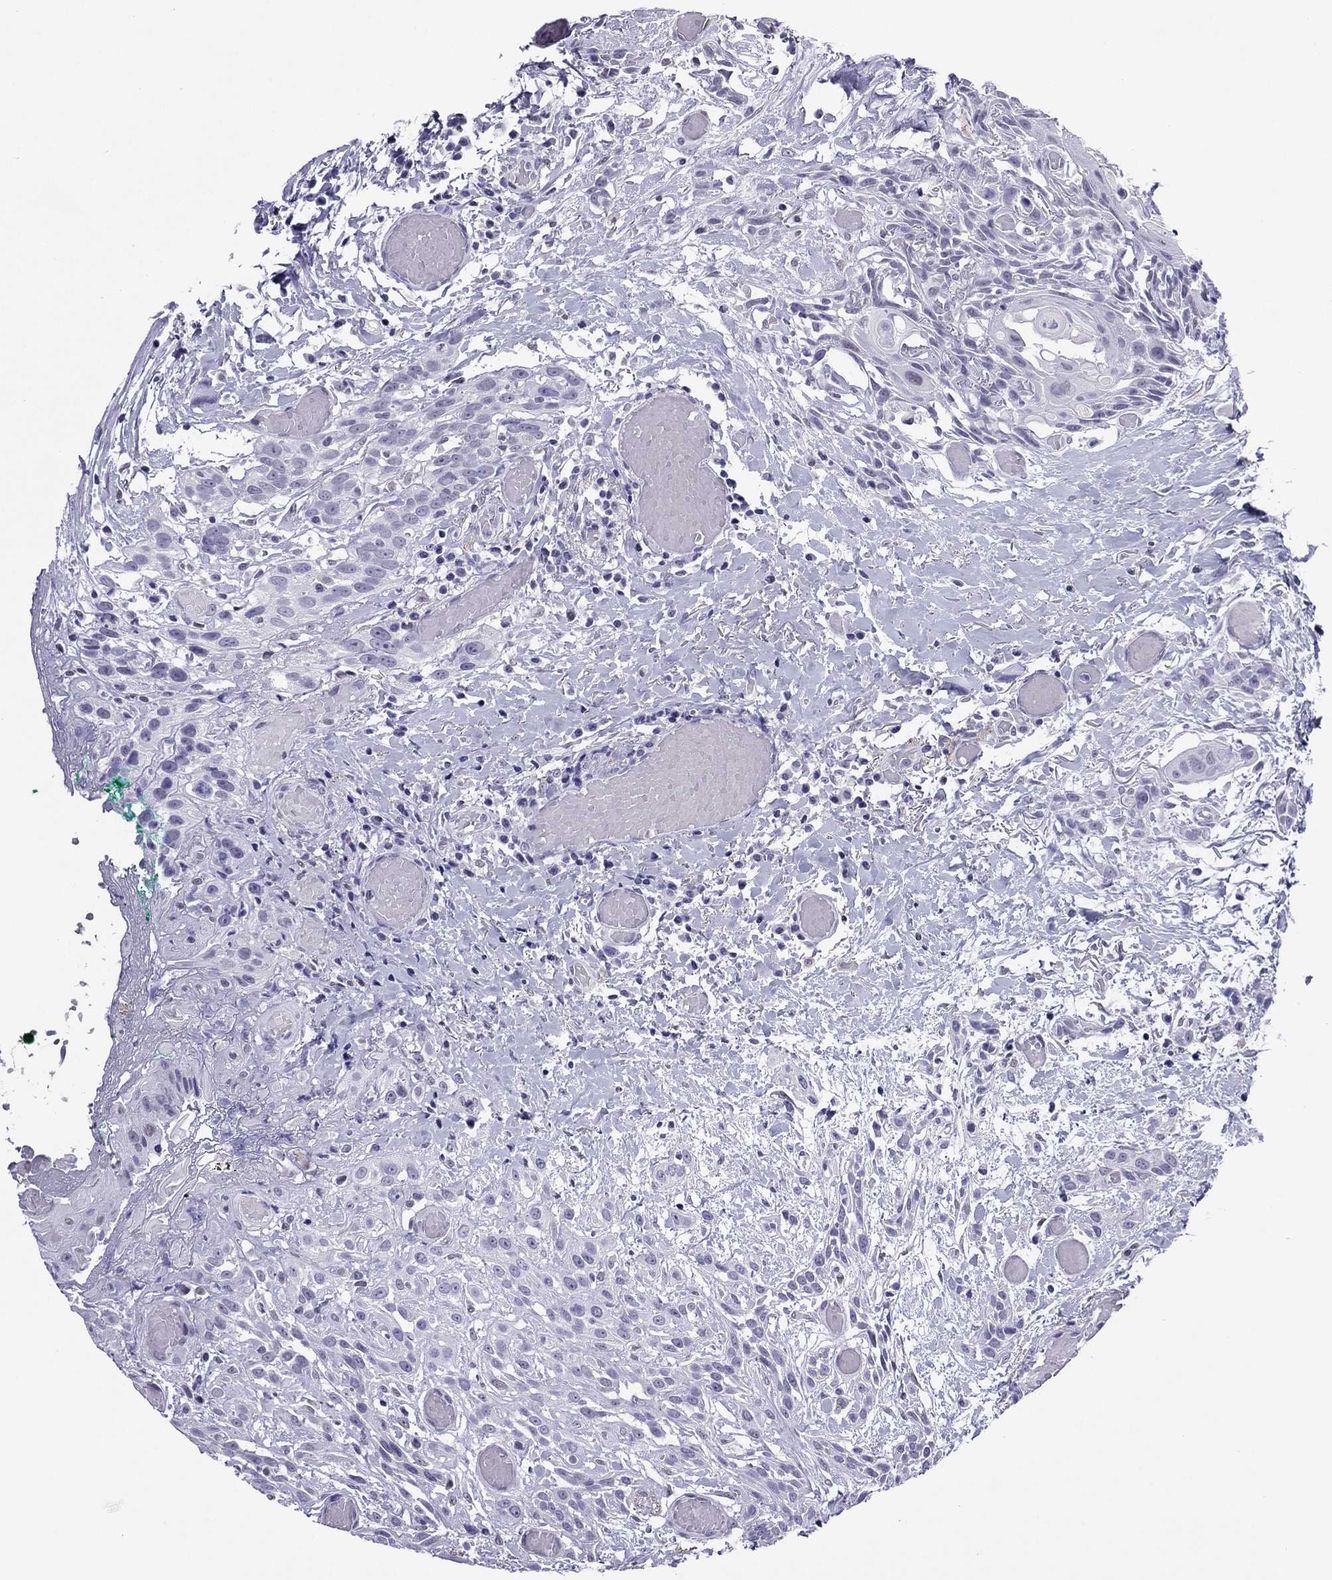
{"staining": {"intensity": "negative", "quantity": "none", "location": "none"}, "tissue": "head and neck cancer", "cell_type": "Tumor cells", "image_type": "cancer", "snomed": [{"axis": "morphology", "description": "Normal tissue, NOS"}, {"axis": "morphology", "description": "Squamous cell carcinoma, NOS"}, {"axis": "topography", "description": "Oral tissue"}, {"axis": "topography", "description": "Salivary gland"}, {"axis": "topography", "description": "Head-Neck"}], "caption": "Head and neck cancer (squamous cell carcinoma) stained for a protein using immunohistochemistry exhibits no staining tumor cells.", "gene": "ZNF646", "patient": {"sex": "female", "age": 62}}